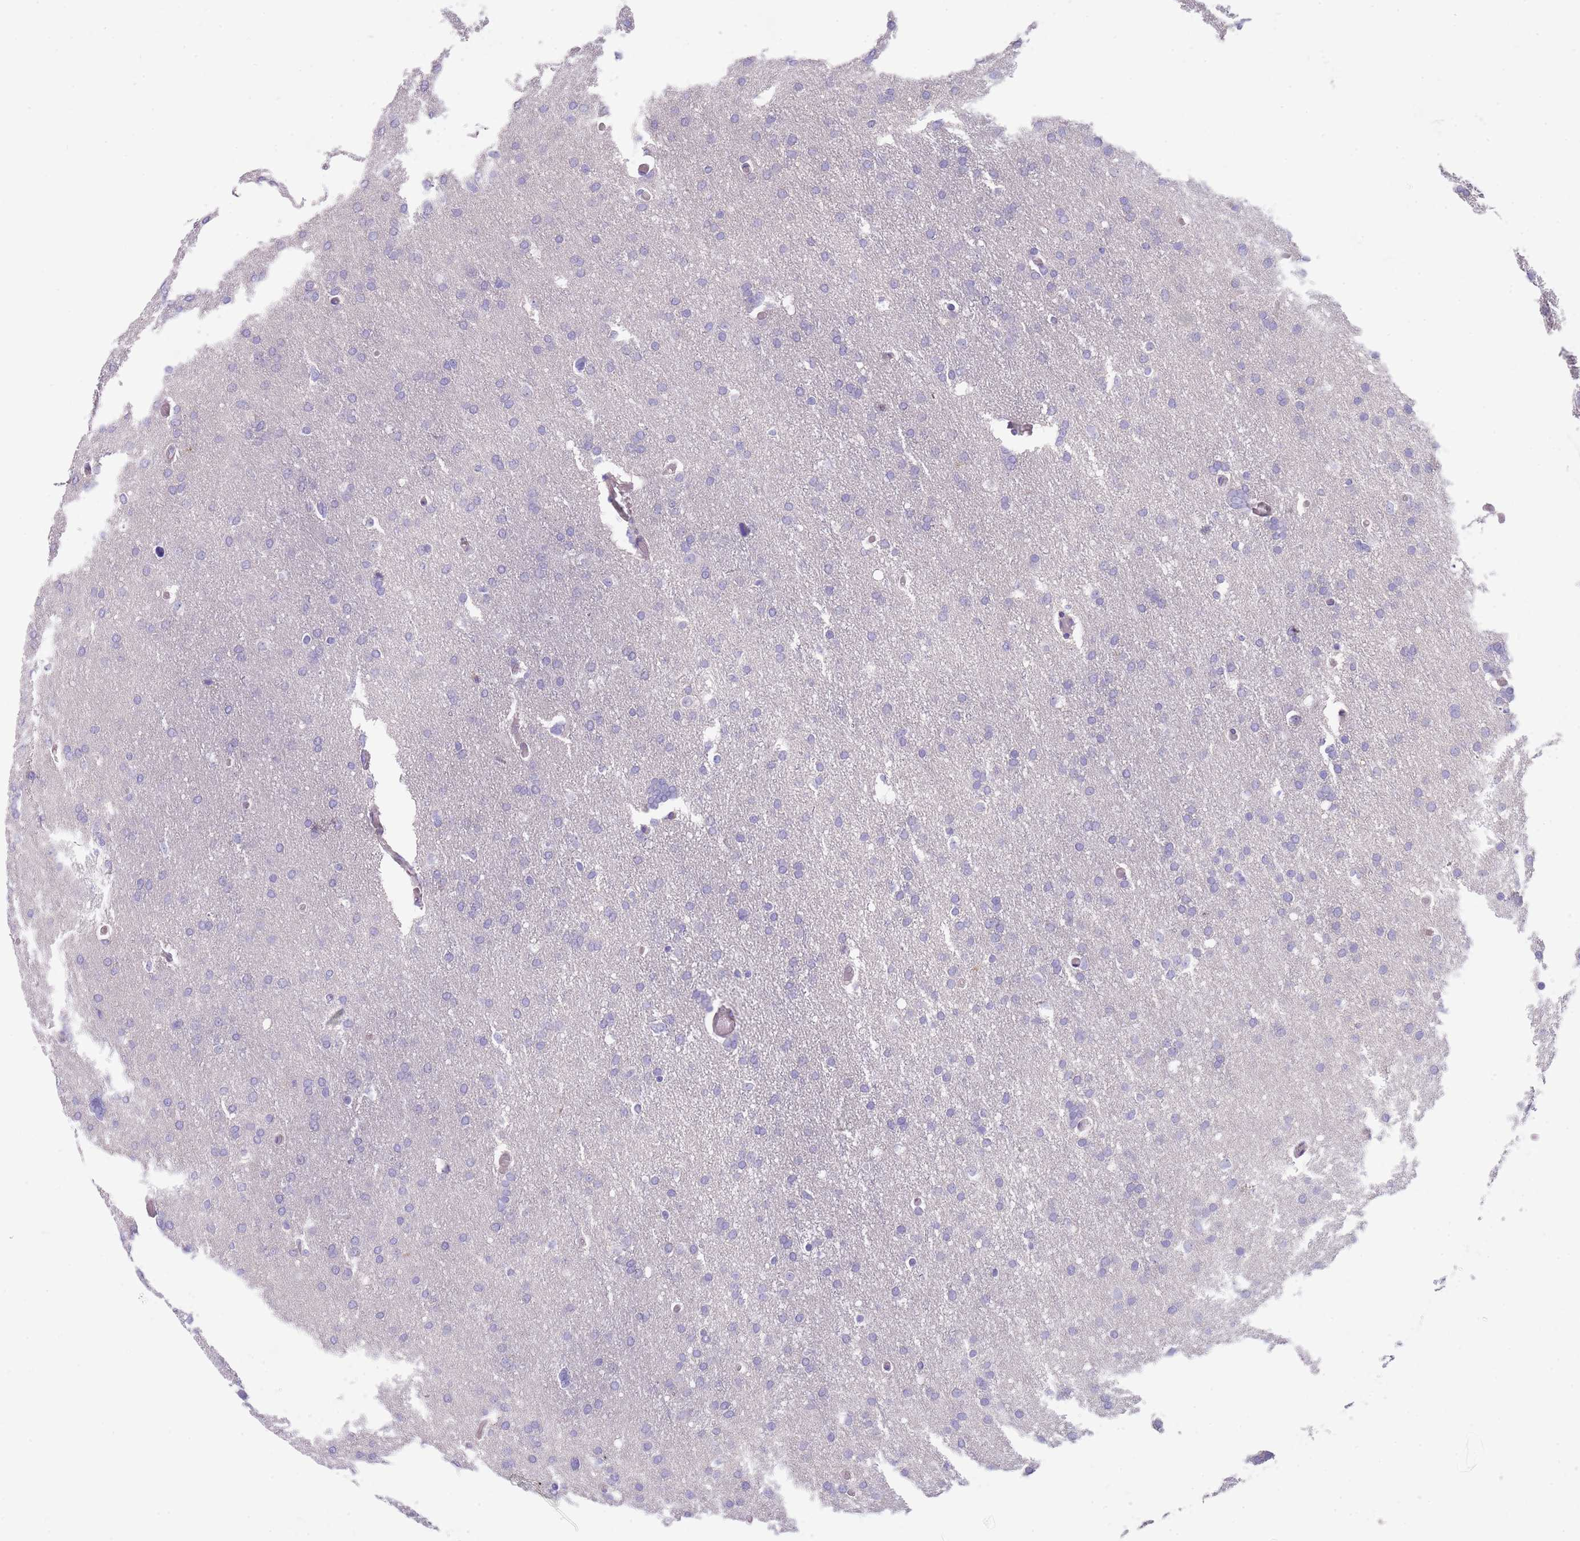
{"staining": {"intensity": "negative", "quantity": "none", "location": "none"}, "tissue": "glioma", "cell_type": "Tumor cells", "image_type": "cancer", "snomed": [{"axis": "morphology", "description": "Glioma, malignant, High grade"}, {"axis": "topography", "description": "Cerebral cortex"}], "caption": "This is an immunohistochemistry (IHC) micrograph of glioma. There is no positivity in tumor cells.", "gene": "ZNF14", "patient": {"sex": "female", "age": 36}}